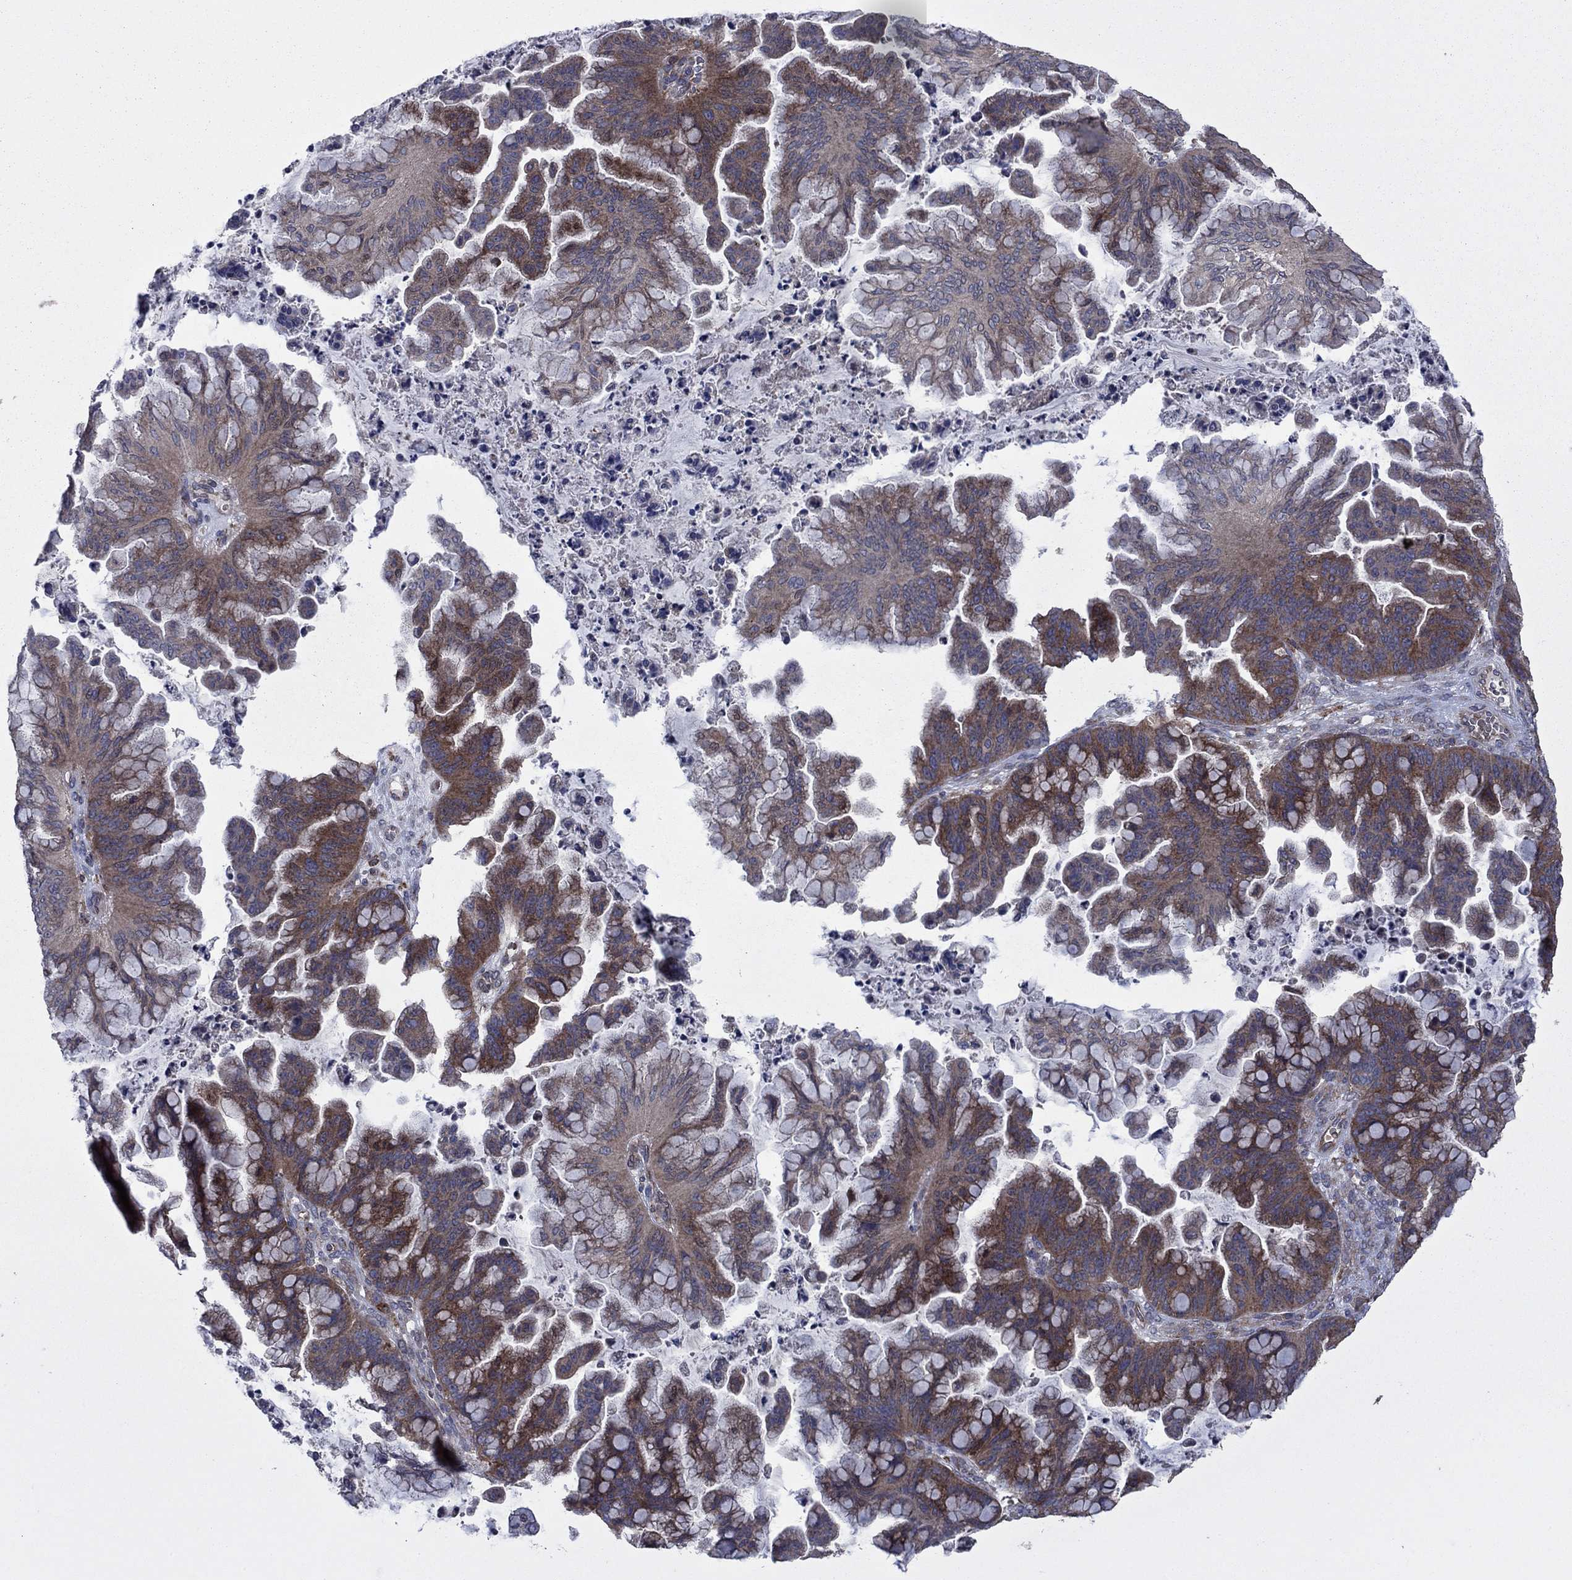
{"staining": {"intensity": "strong", "quantity": "25%-75%", "location": "cytoplasmic/membranous"}, "tissue": "ovarian cancer", "cell_type": "Tumor cells", "image_type": "cancer", "snomed": [{"axis": "morphology", "description": "Cystadenocarcinoma, mucinous, NOS"}, {"axis": "topography", "description": "Ovary"}], "caption": "There is high levels of strong cytoplasmic/membranous expression in tumor cells of ovarian mucinous cystadenocarcinoma, as demonstrated by immunohistochemical staining (brown color).", "gene": "MEA1", "patient": {"sex": "female", "age": 67}}